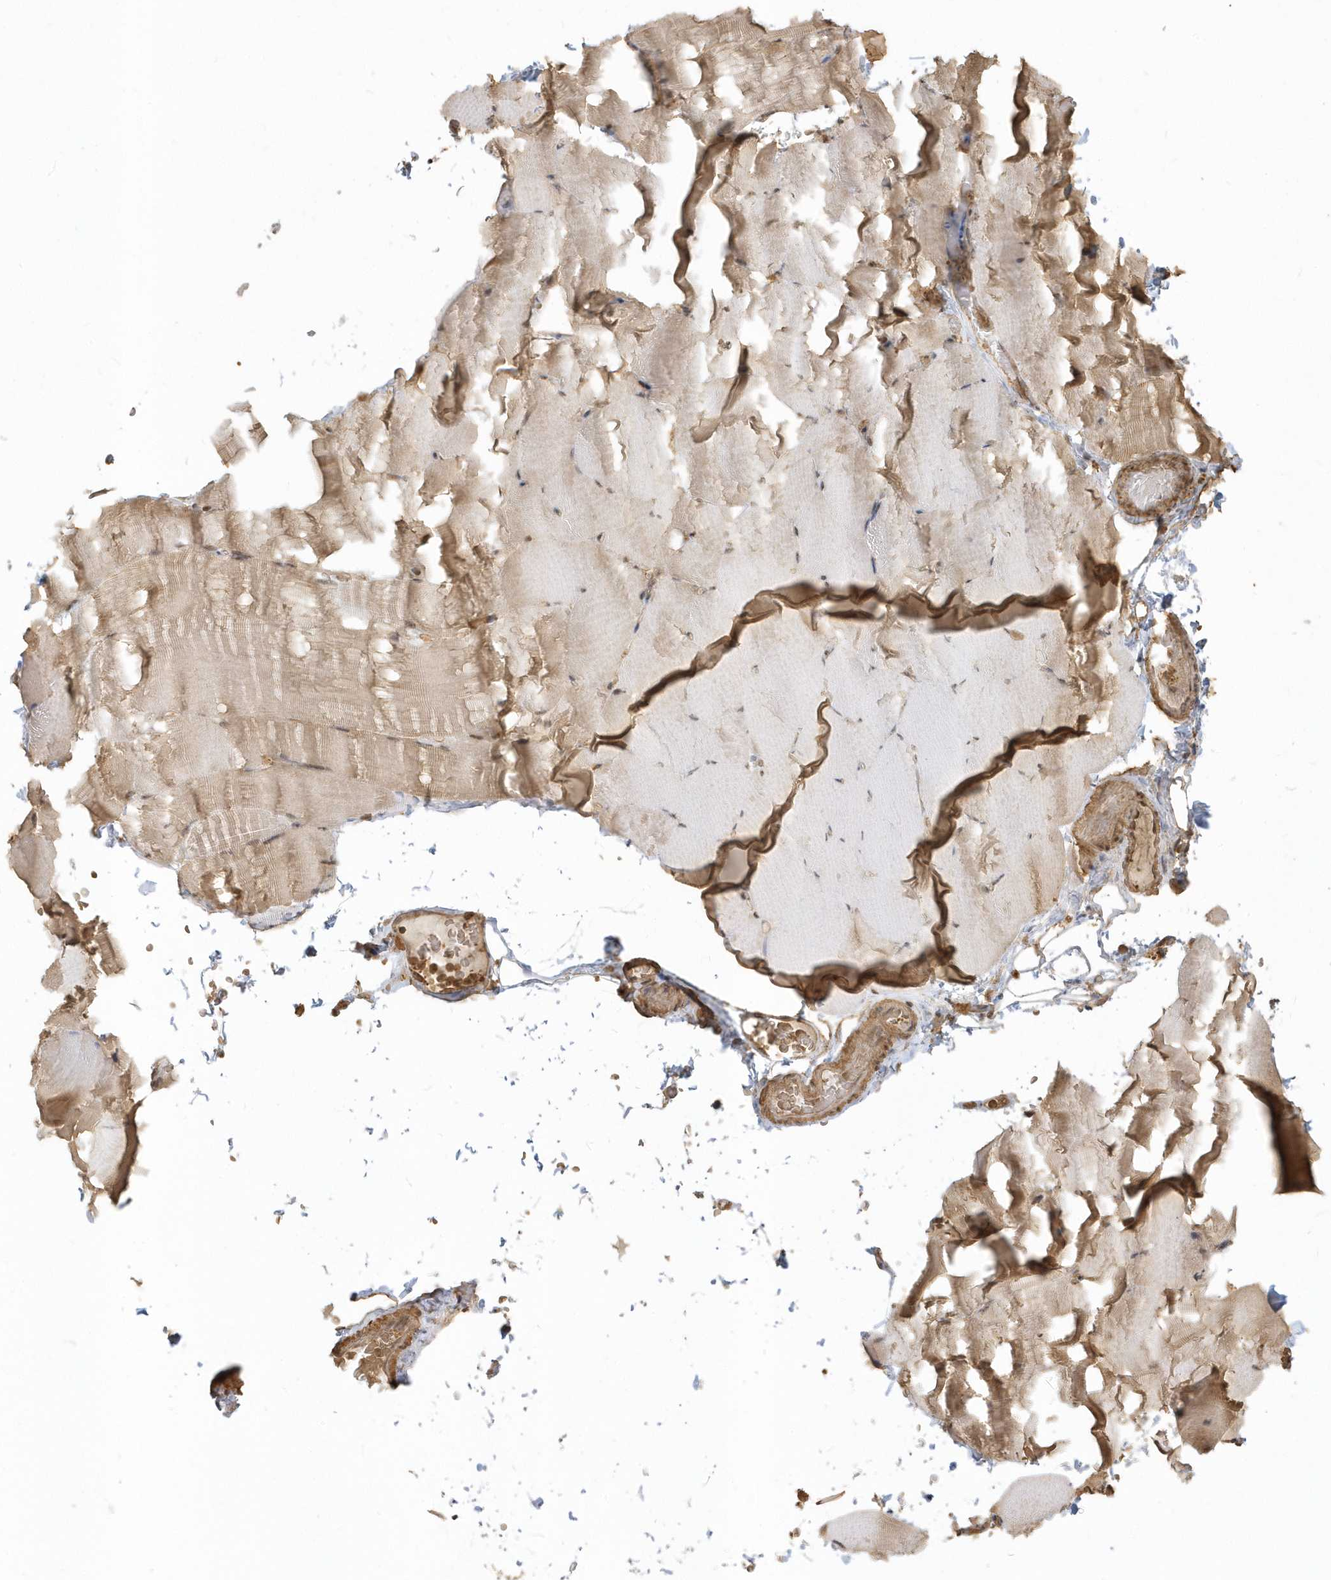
{"staining": {"intensity": "weak", "quantity": ">75%", "location": "cytoplasmic/membranous"}, "tissue": "skeletal muscle", "cell_type": "Myocytes", "image_type": "normal", "snomed": [{"axis": "morphology", "description": "Normal tissue, NOS"}, {"axis": "topography", "description": "Skeletal muscle"}, {"axis": "topography", "description": "Parathyroid gland"}], "caption": "Immunohistochemistry (IHC) of unremarkable skeletal muscle displays low levels of weak cytoplasmic/membranous expression in about >75% of myocytes.", "gene": "ZBTB8A", "patient": {"sex": "female", "age": 37}}